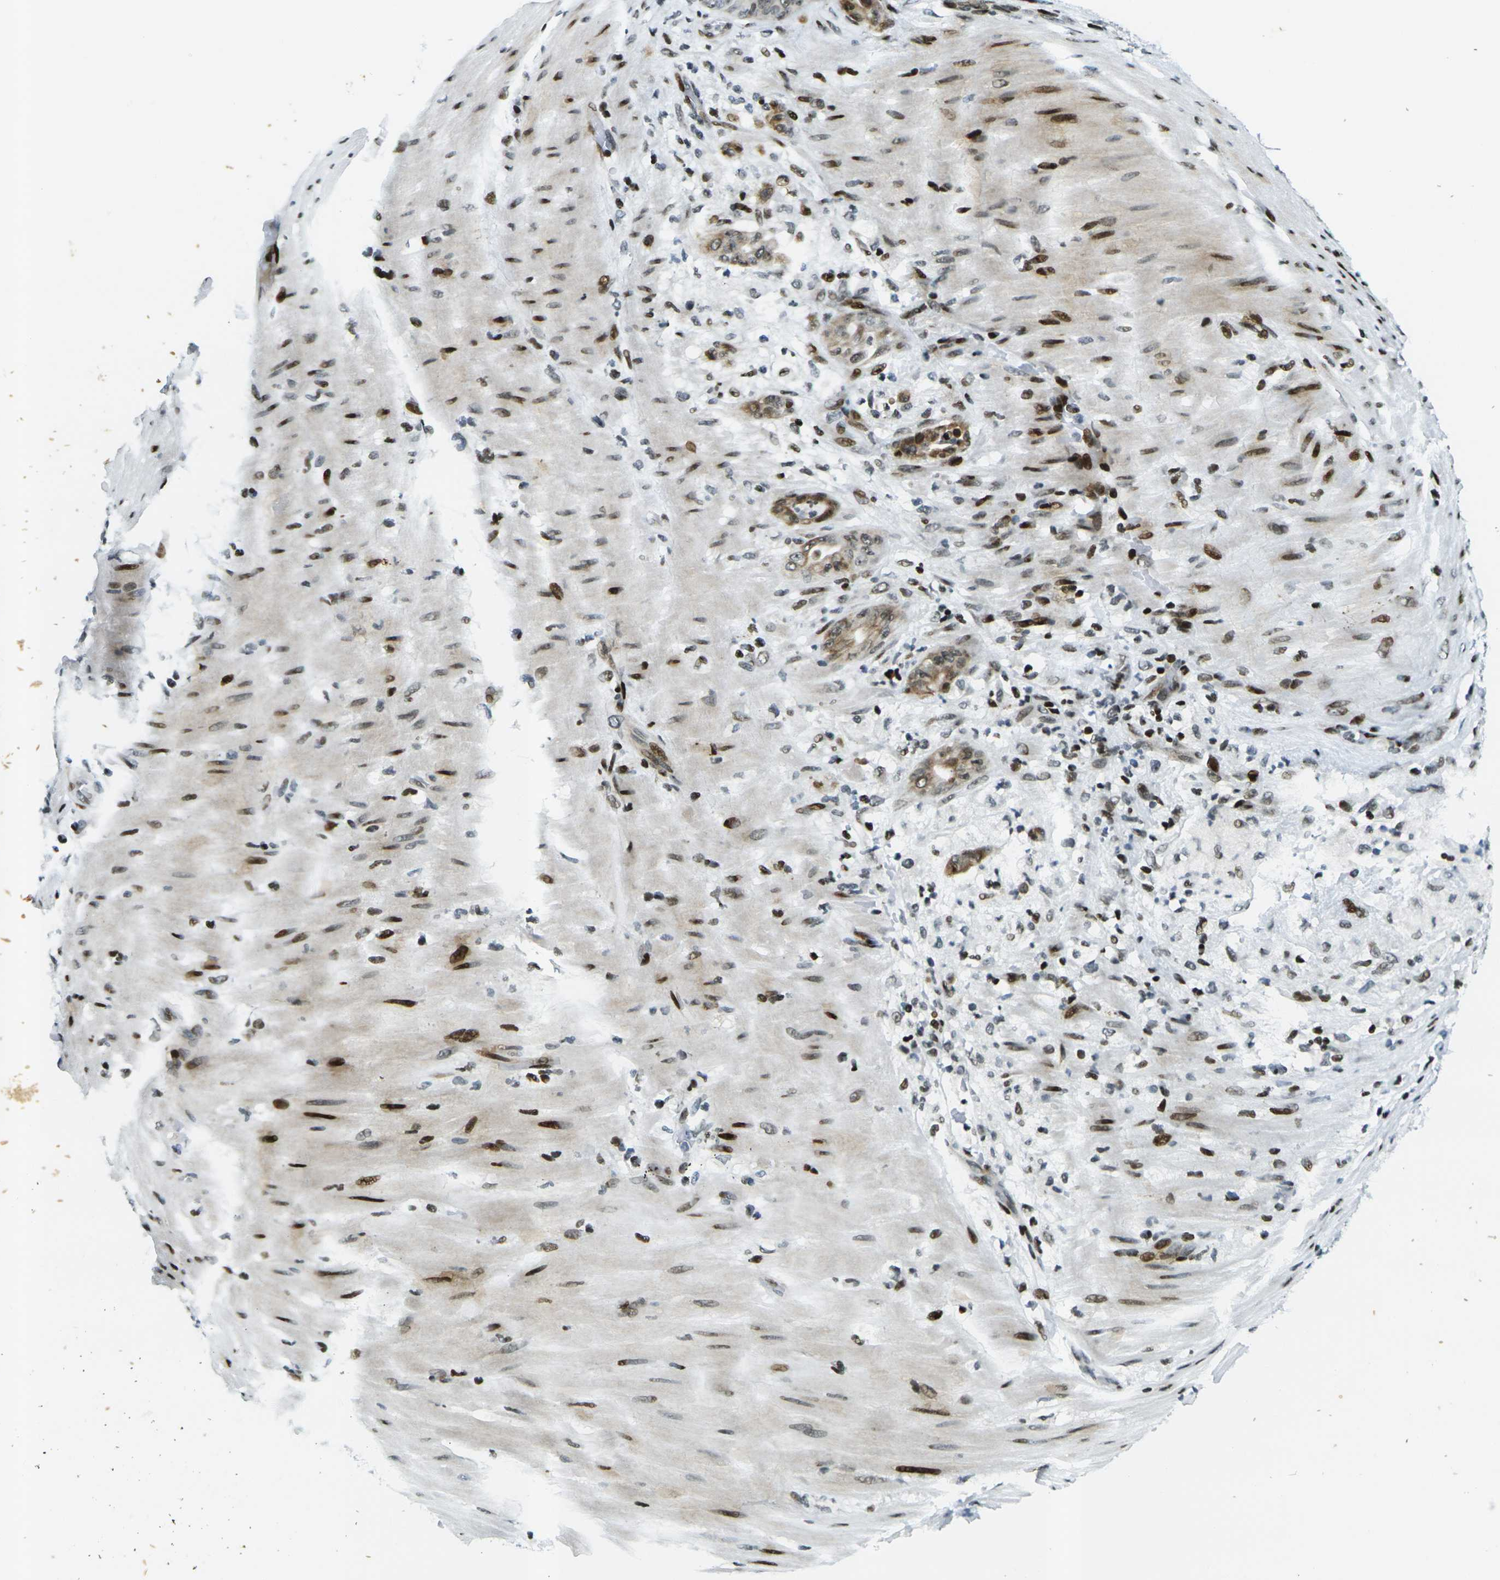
{"staining": {"intensity": "moderate", "quantity": ">75%", "location": "cytoplasmic/membranous,nuclear"}, "tissue": "pancreatic cancer", "cell_type": "Tumor cells", "image_type": "cancer", "snomed": [{"axis": "morphology", "description": "Adenocarcinoma, NOS"}, {"axis": "topography", "description": "Pancreas"}], "caption": "Human pancreatic cancer (adenocarcinoma) stained with a protein marker reveals moderate staining in tumor cells.", "gene": "H3-3A", "patient": {"sex": "male", "age": 63}}